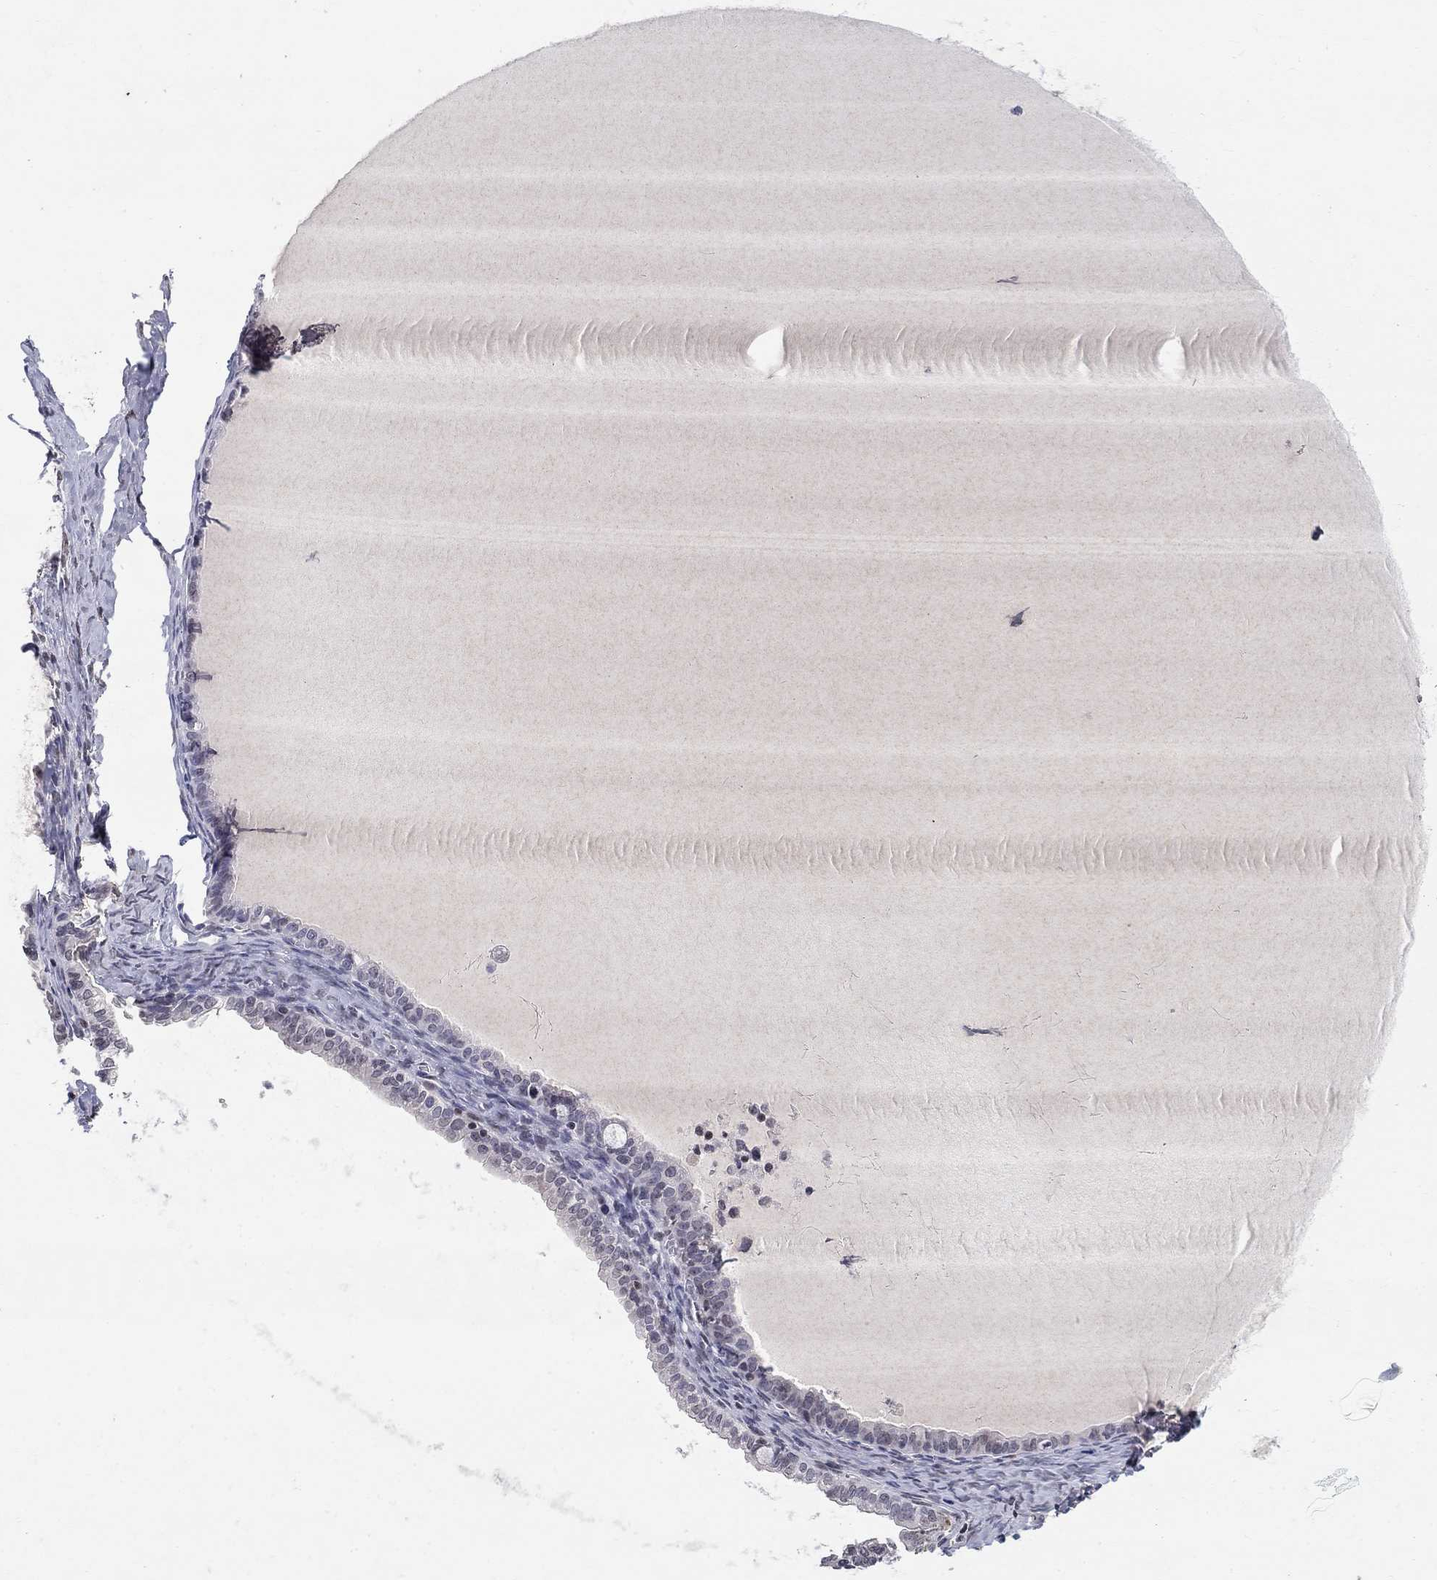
{"staining": {"intensity": "negative", "quantity": "none", "location": "none"}, "tissue": "ovarian cancer", "cell_type": "Tumor cells", "image_type": "cancer", "snomed": [{"axis": "morphology", "description": "Cystadenocarcinoma, mucinous, NOS"}, {"axis": "topography", "description": "Ovary"}], "caption": "The histopathology image exhibits no staining of tumor cells in ovarian cancer.", "gene": "KLF12", "patient": {"sex": "female", "age": 63}}